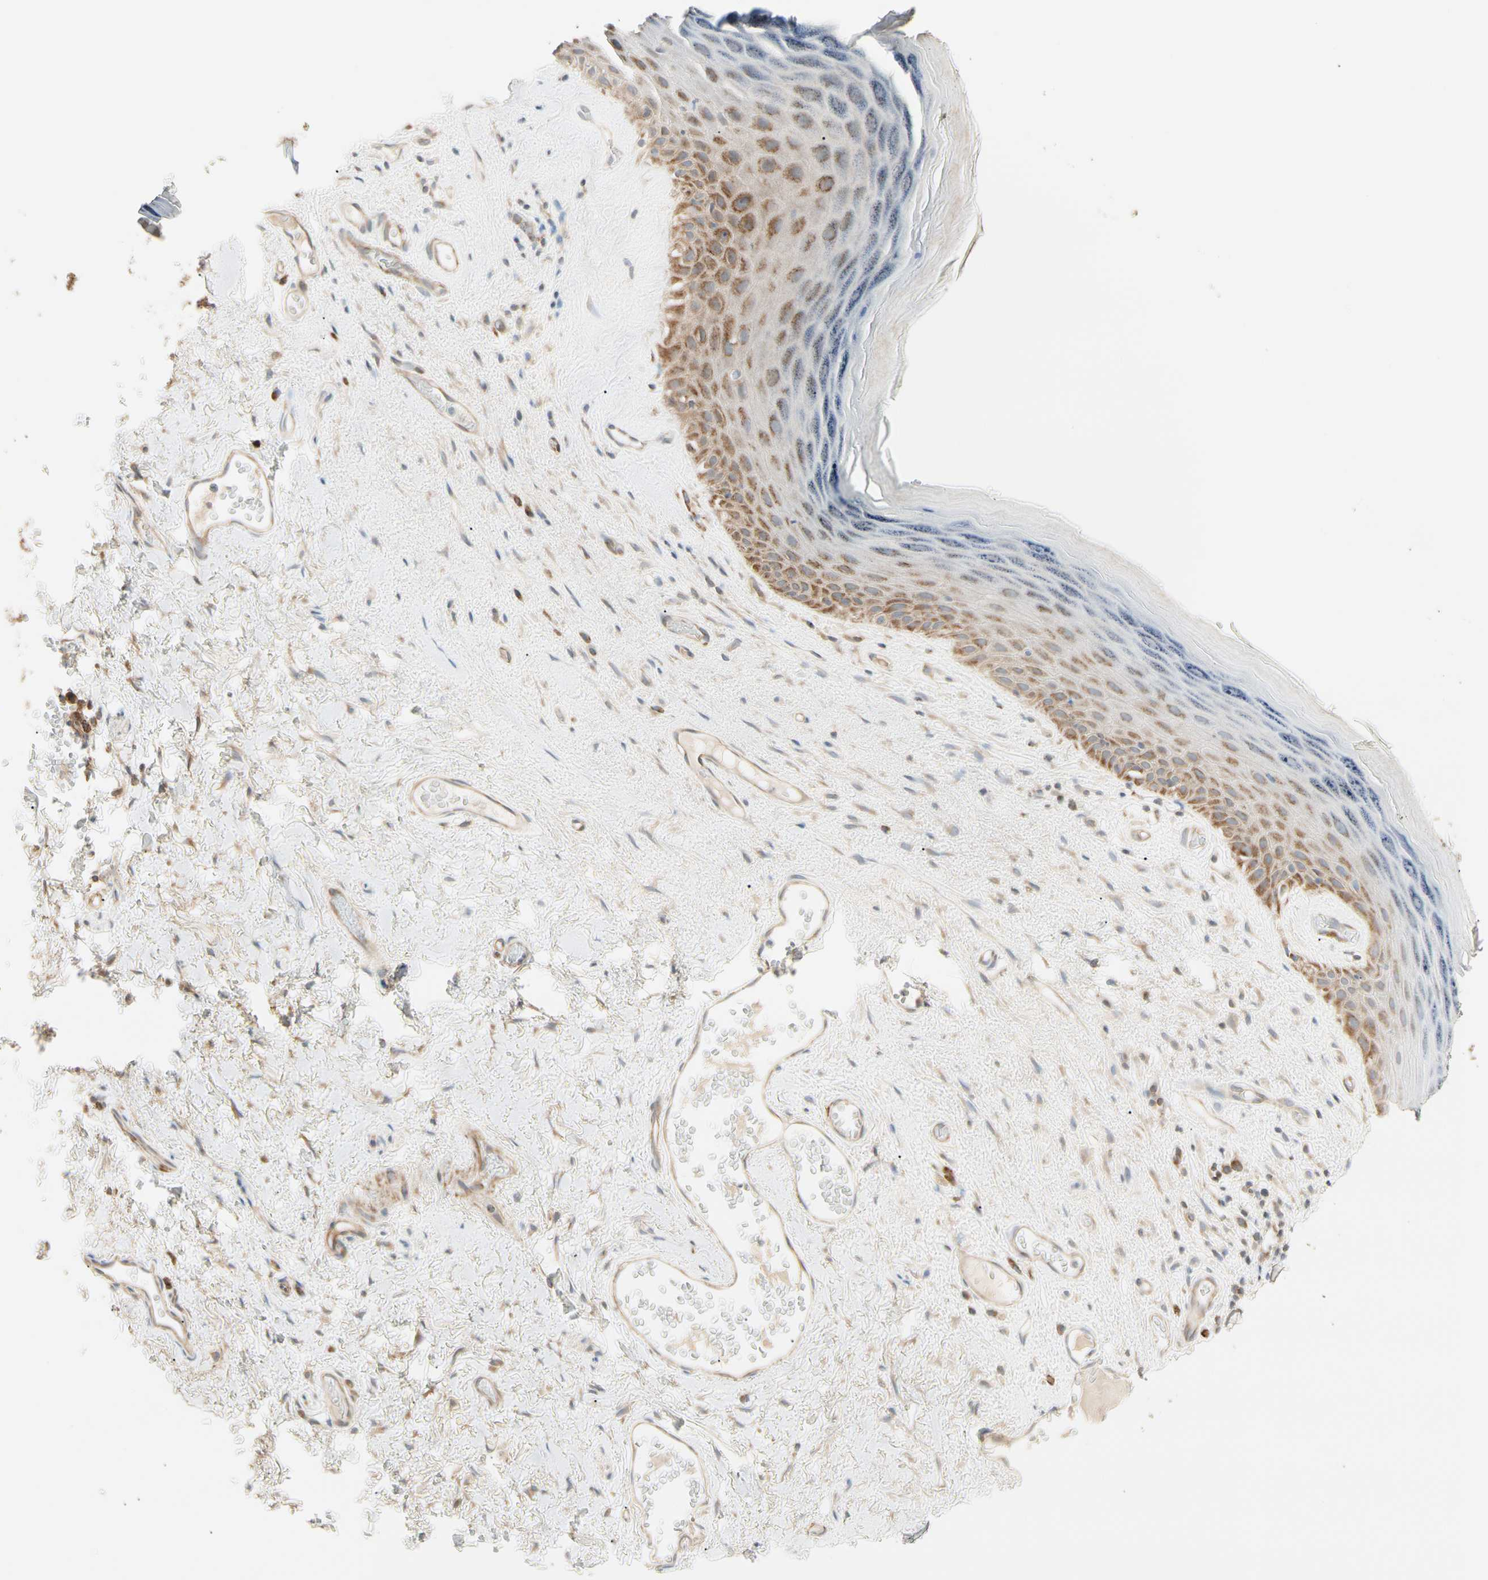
{"staining": {"intensity": "moderate", "quantity": ">75%", "location": "cytoplasmic/membranous"}, "tissue": "skin", "cell_type": "Epidermal cells", "image_type": "normal", "snomed": [{"axis": "morphology", "description": "Normal tissue, NOS"}, {"axis": "morphology", "description": "Inflammation, NOS"}, {"axis": "topography", "description": "Vulva"}], "caption": "Immunohistochemistry (IHC) micrograph of normal human skin stained for a protein (brown), which demonstrates medium levels of moderate cytoplasmic/membranous expression in approximately >75% of epidermal cells.", "gene": "TBC1D10A", "patient": {"sex": "female", "age": 84}}